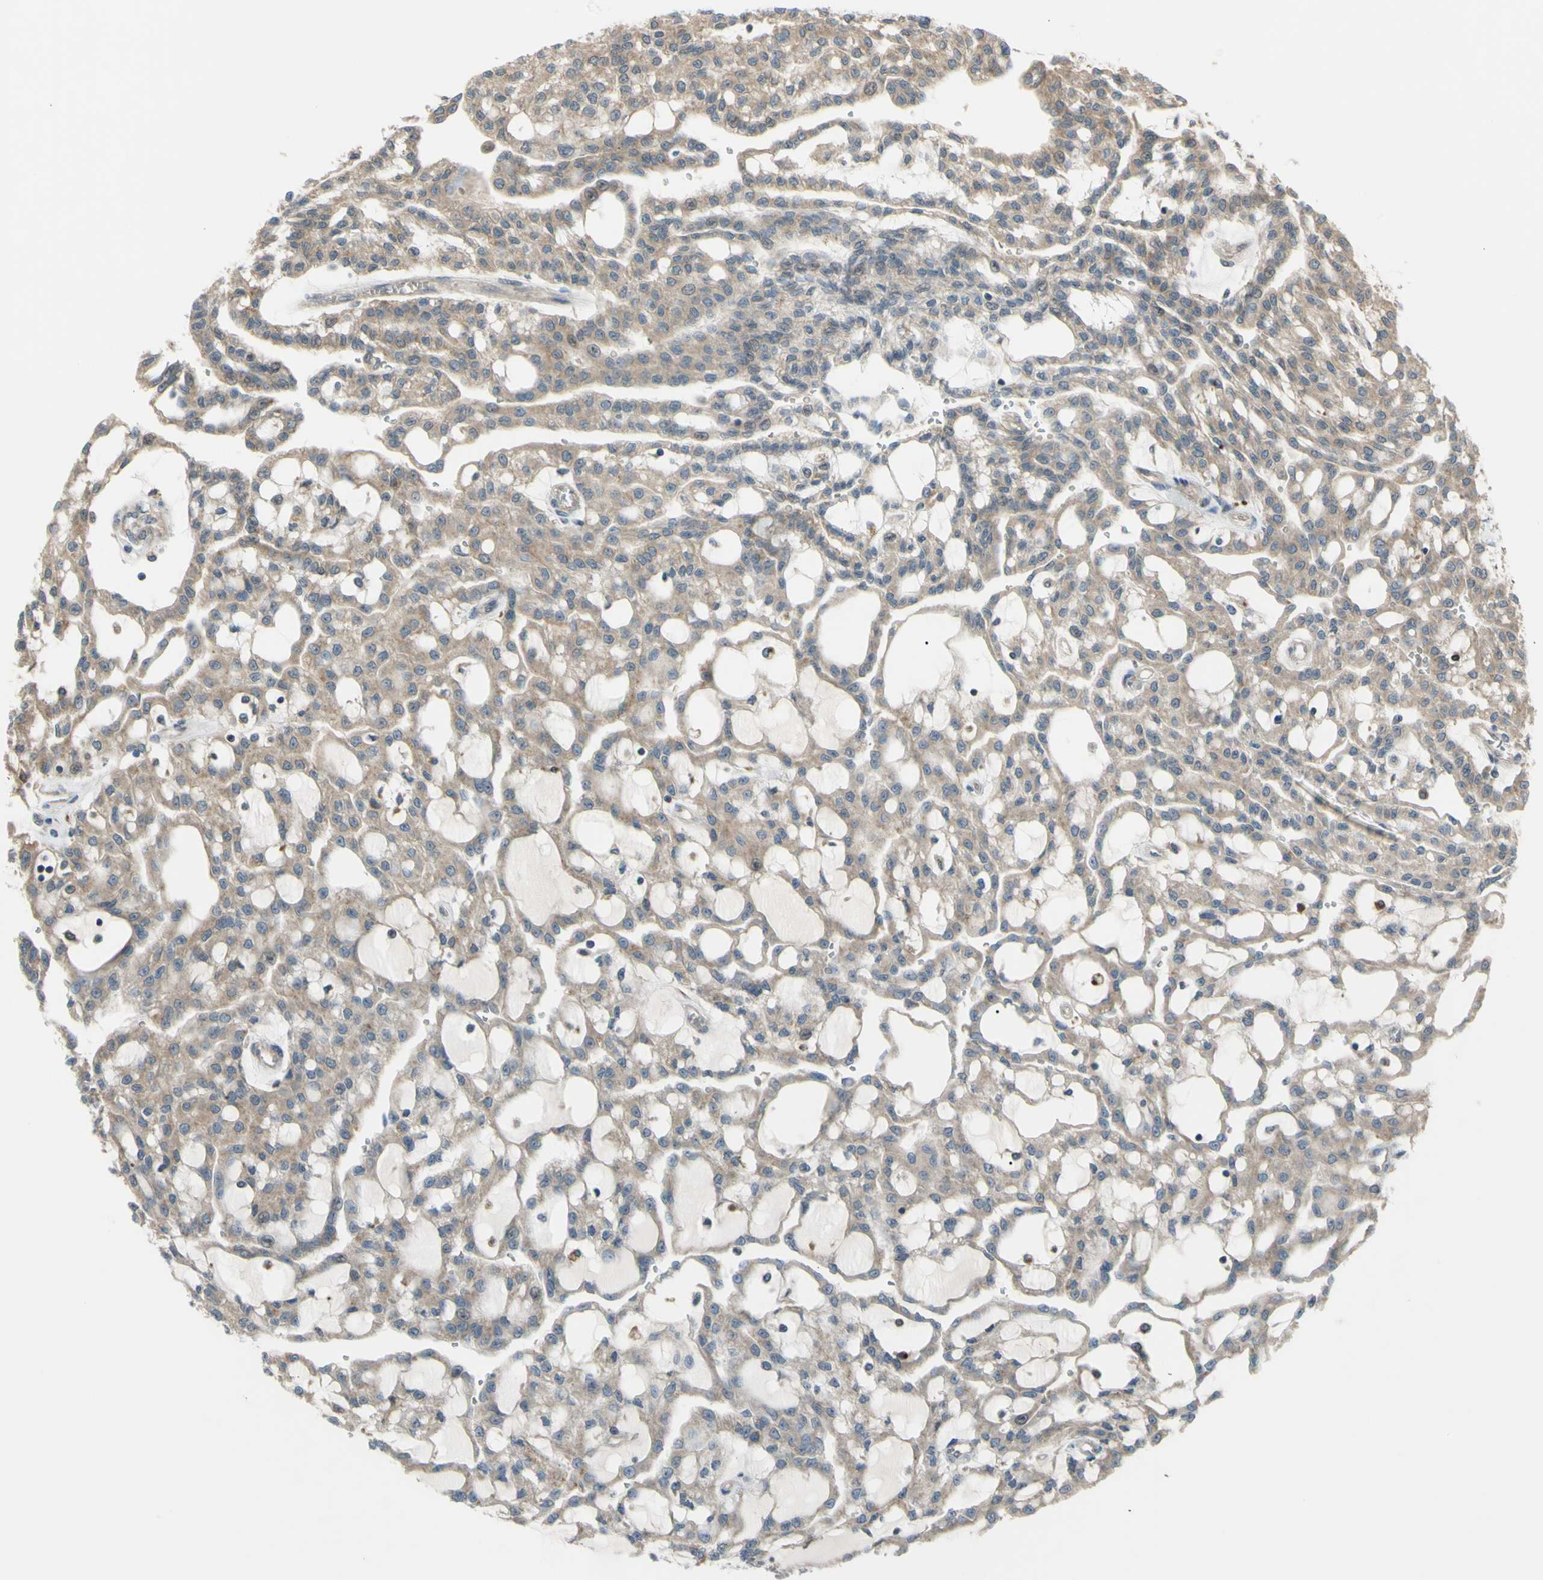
{"staining": {"intensity": "moderate", "quantity": ">75%", "location": "cytoplasmic/membranous"}, "tissue": "renal cancer", "cell_type": "Tumor cells", "image_type": "cancer", "snomed": [{"axis": "morphology", "description": "Adenocarcinoma, NOS"}, {"axis": "topography", "description": "Kidney"}], "caption": "Renal cancer was stained to show a protein in brown. There is medium levels of moderate cytoplasmic/membranous expression in approximately >75% of tumor cells.", "gene": "FLII", "patient": {"sex": "male", "age": 63}}